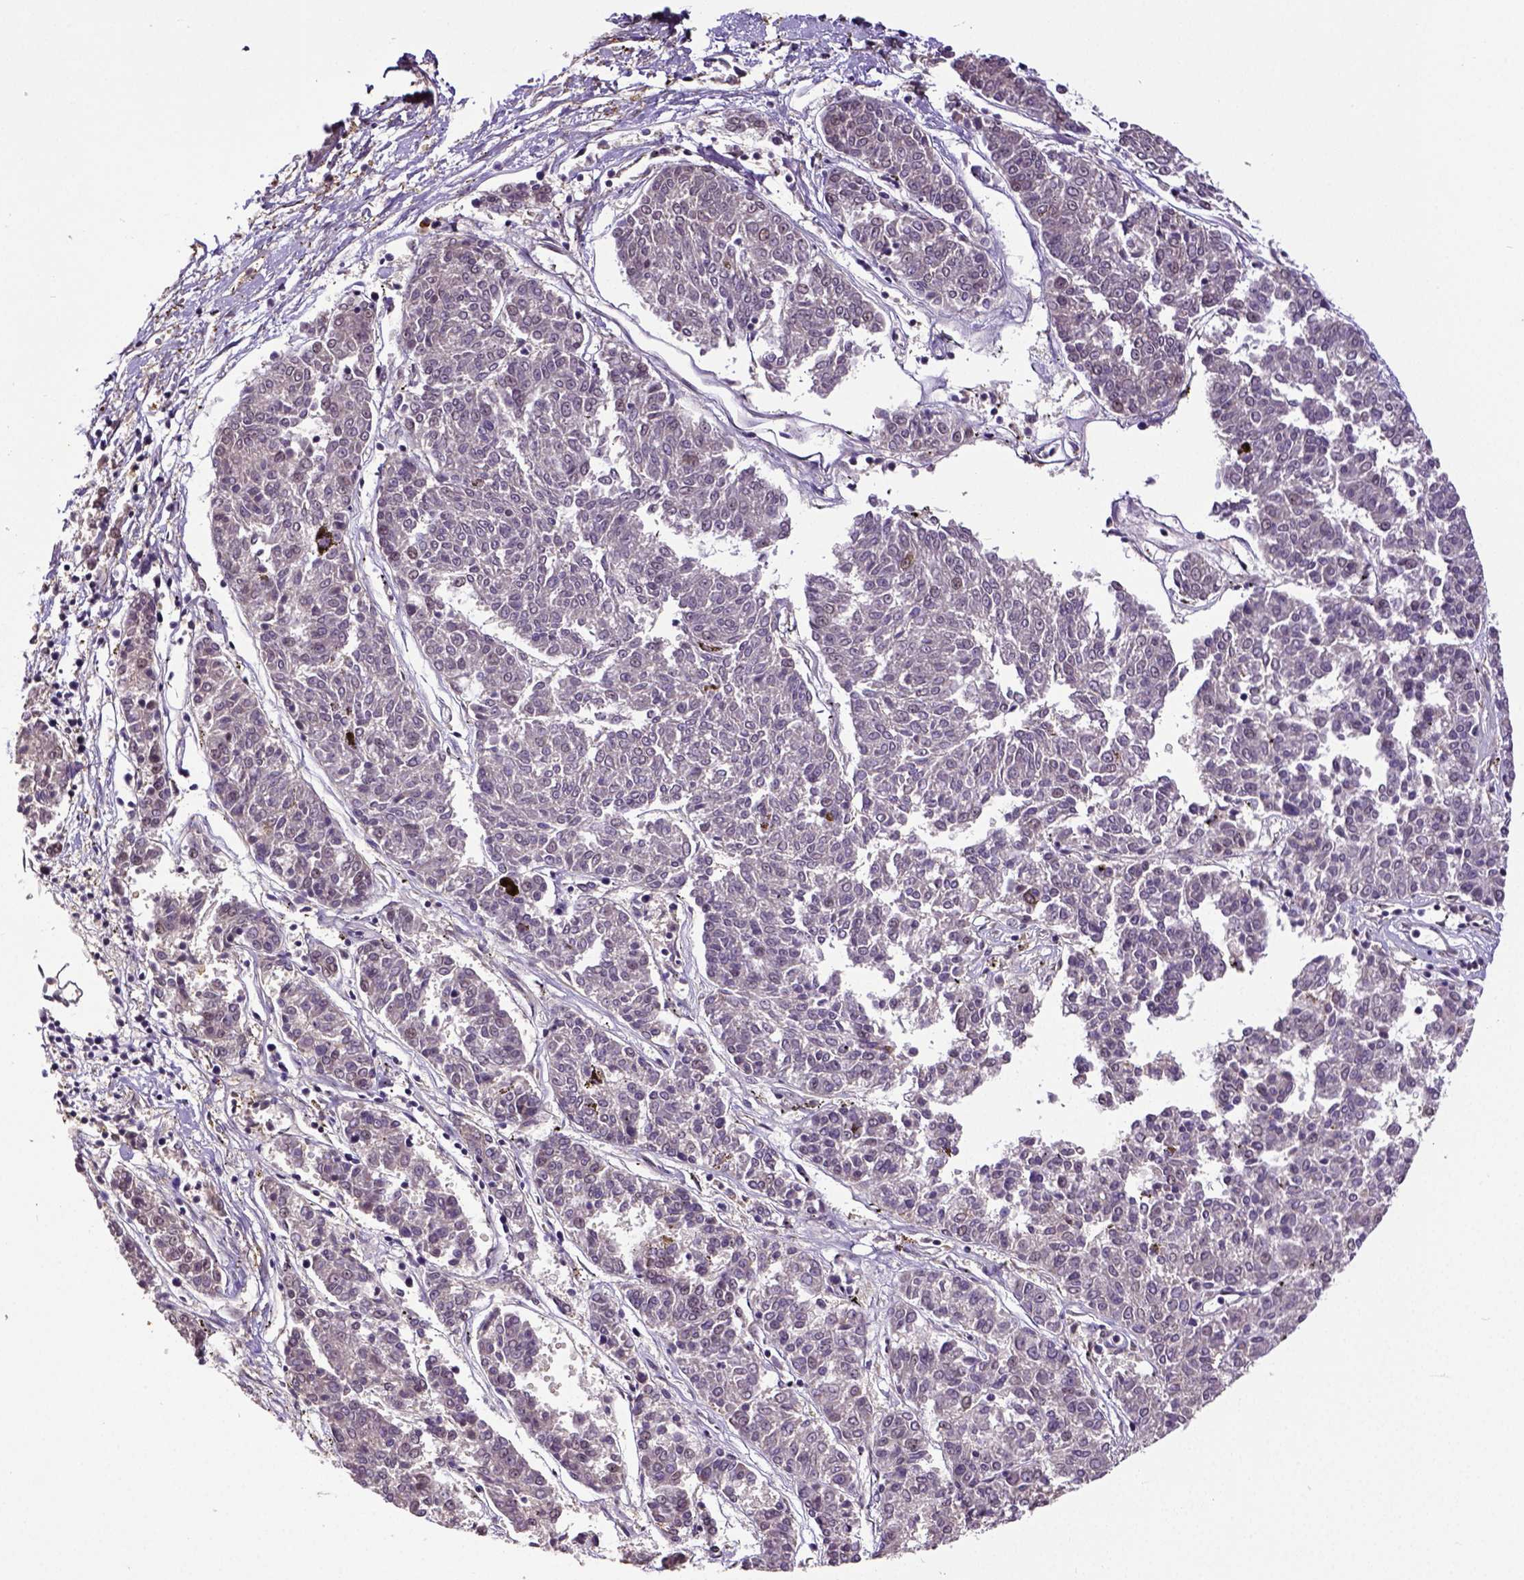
{"staining": {"intensity": "negative", "quantity": "none", "location": "none"}, "tissue": "melanoma", "cell_type": "Tumor cells", "image_type": "cancer", "snomed": [{"axis": "morphology", "description": "Malignant melanoma, NOS"}, {"axis": "topography", "description": "Skin"}], "caption": "IHC of malignant melanoma displays no expression in tumor cells.", "gene": "DICER1", "patient": {"sex": "female", "age": 72}}